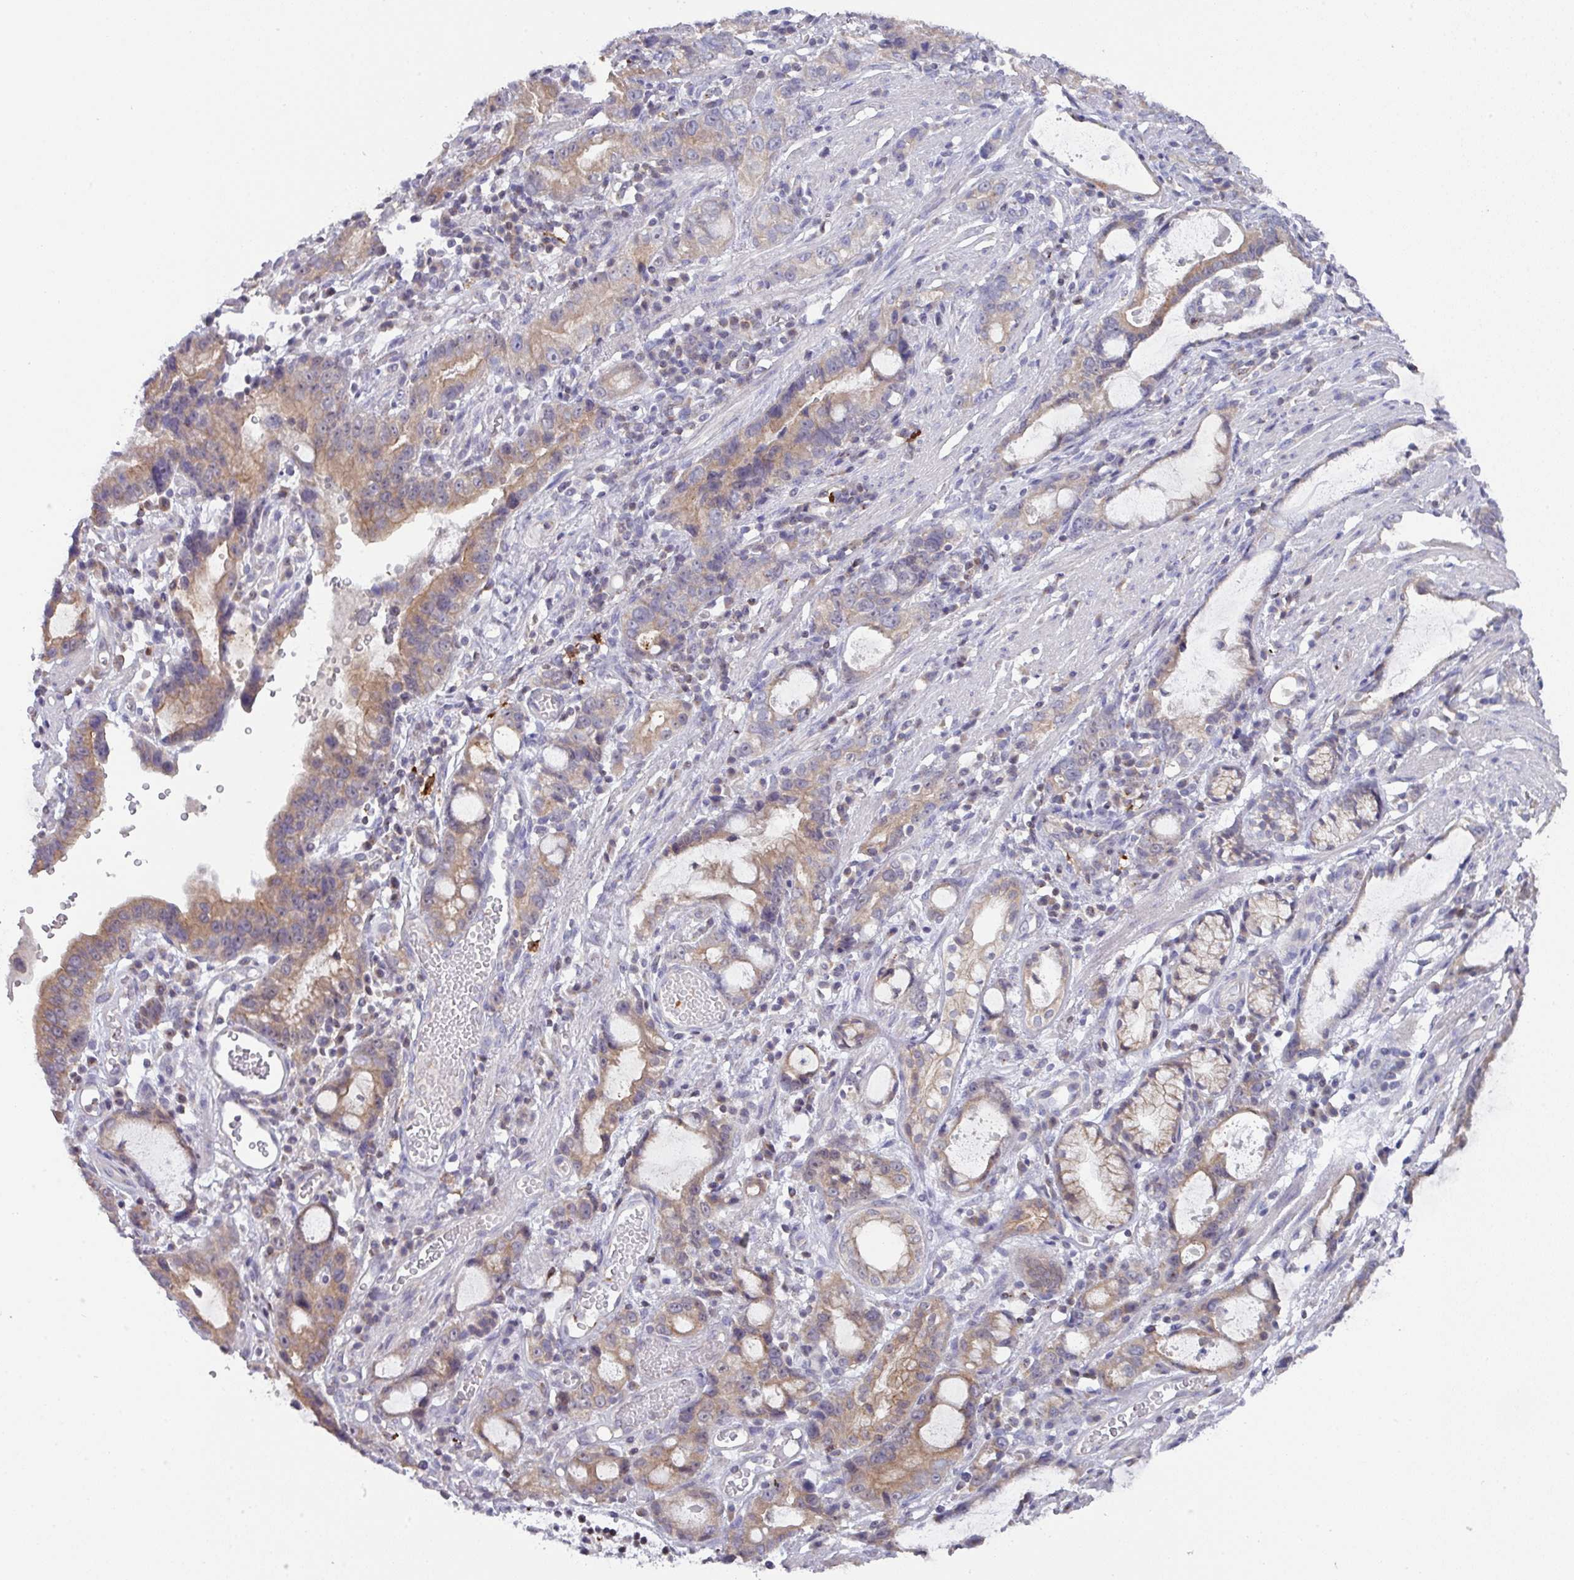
{"staining": {"intensity": "moderate", "quantity": "25%-75%", "location": "cytoplasmic/membranous"}, "tissue": "stomach cancer", "cell_type": "Tumor cells", "image_type": "cancer", "snomed": [{"axis": "morphology", "description": "Adenocarcinoma, NOS"}, {"axis": "topography", "description": "Stomach"}], "caption": "Moderate cytoplasmic/membranous expression for a protein is seen in approximately 25%-75% of tumor cells of stomach adenocarcinoma using IHC.", "gene": "DCAF12L2", "patient": {"sex": "male", "age": 55}}